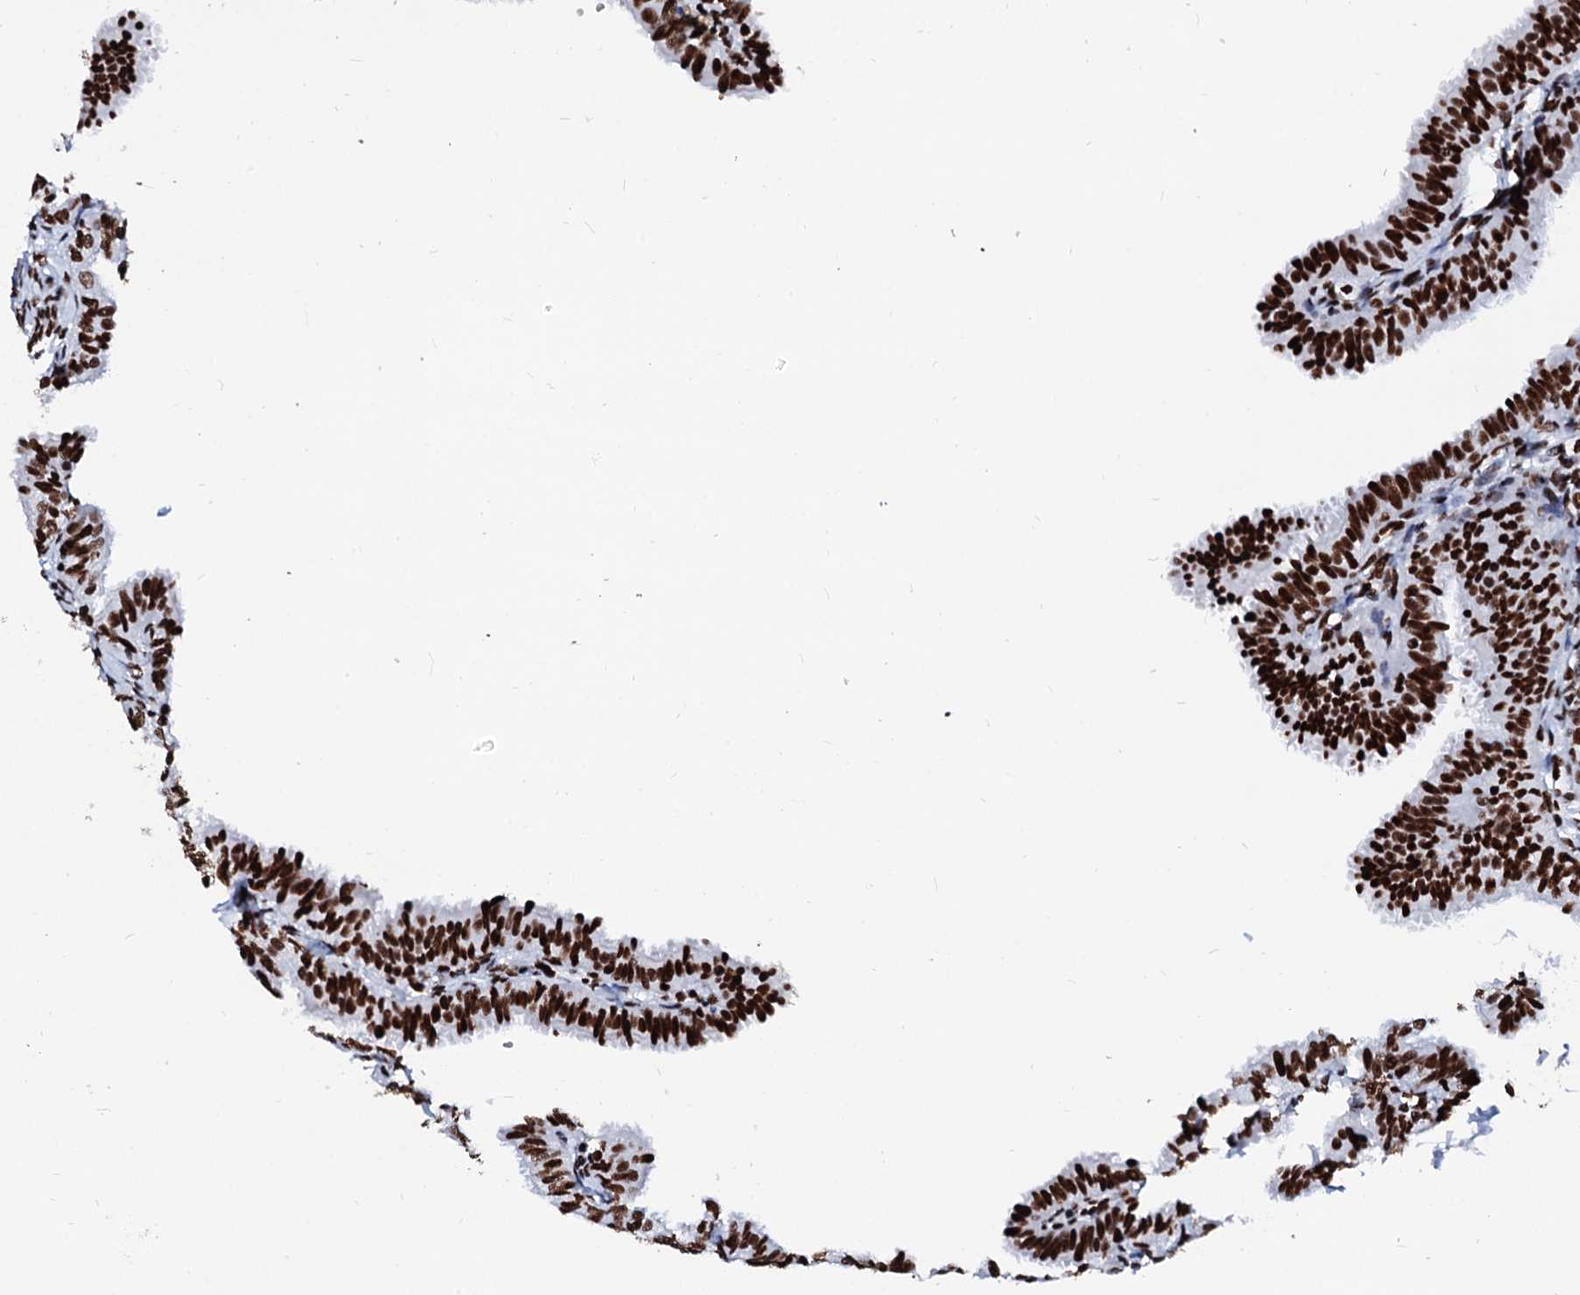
{"staining": {"intensity": "strong", "quantity": ">75%", "location": "nuclear"}, "tissue": "fallopian tube", "cell_type": "Glandular cells", "image_type": "normal", "snomed": [{"axis": "morphology", "description": "Normal tissue, NOS"}, {"axis": "topography", "description": "Fallopian tube"}], "caption": "Human fallopian tube stained for a protein (brown) shows strong nuclear positive staining in approximately >75% of glandular cells.", "gene": "RALY", "patient": {"sex": "female", "age": 35}}